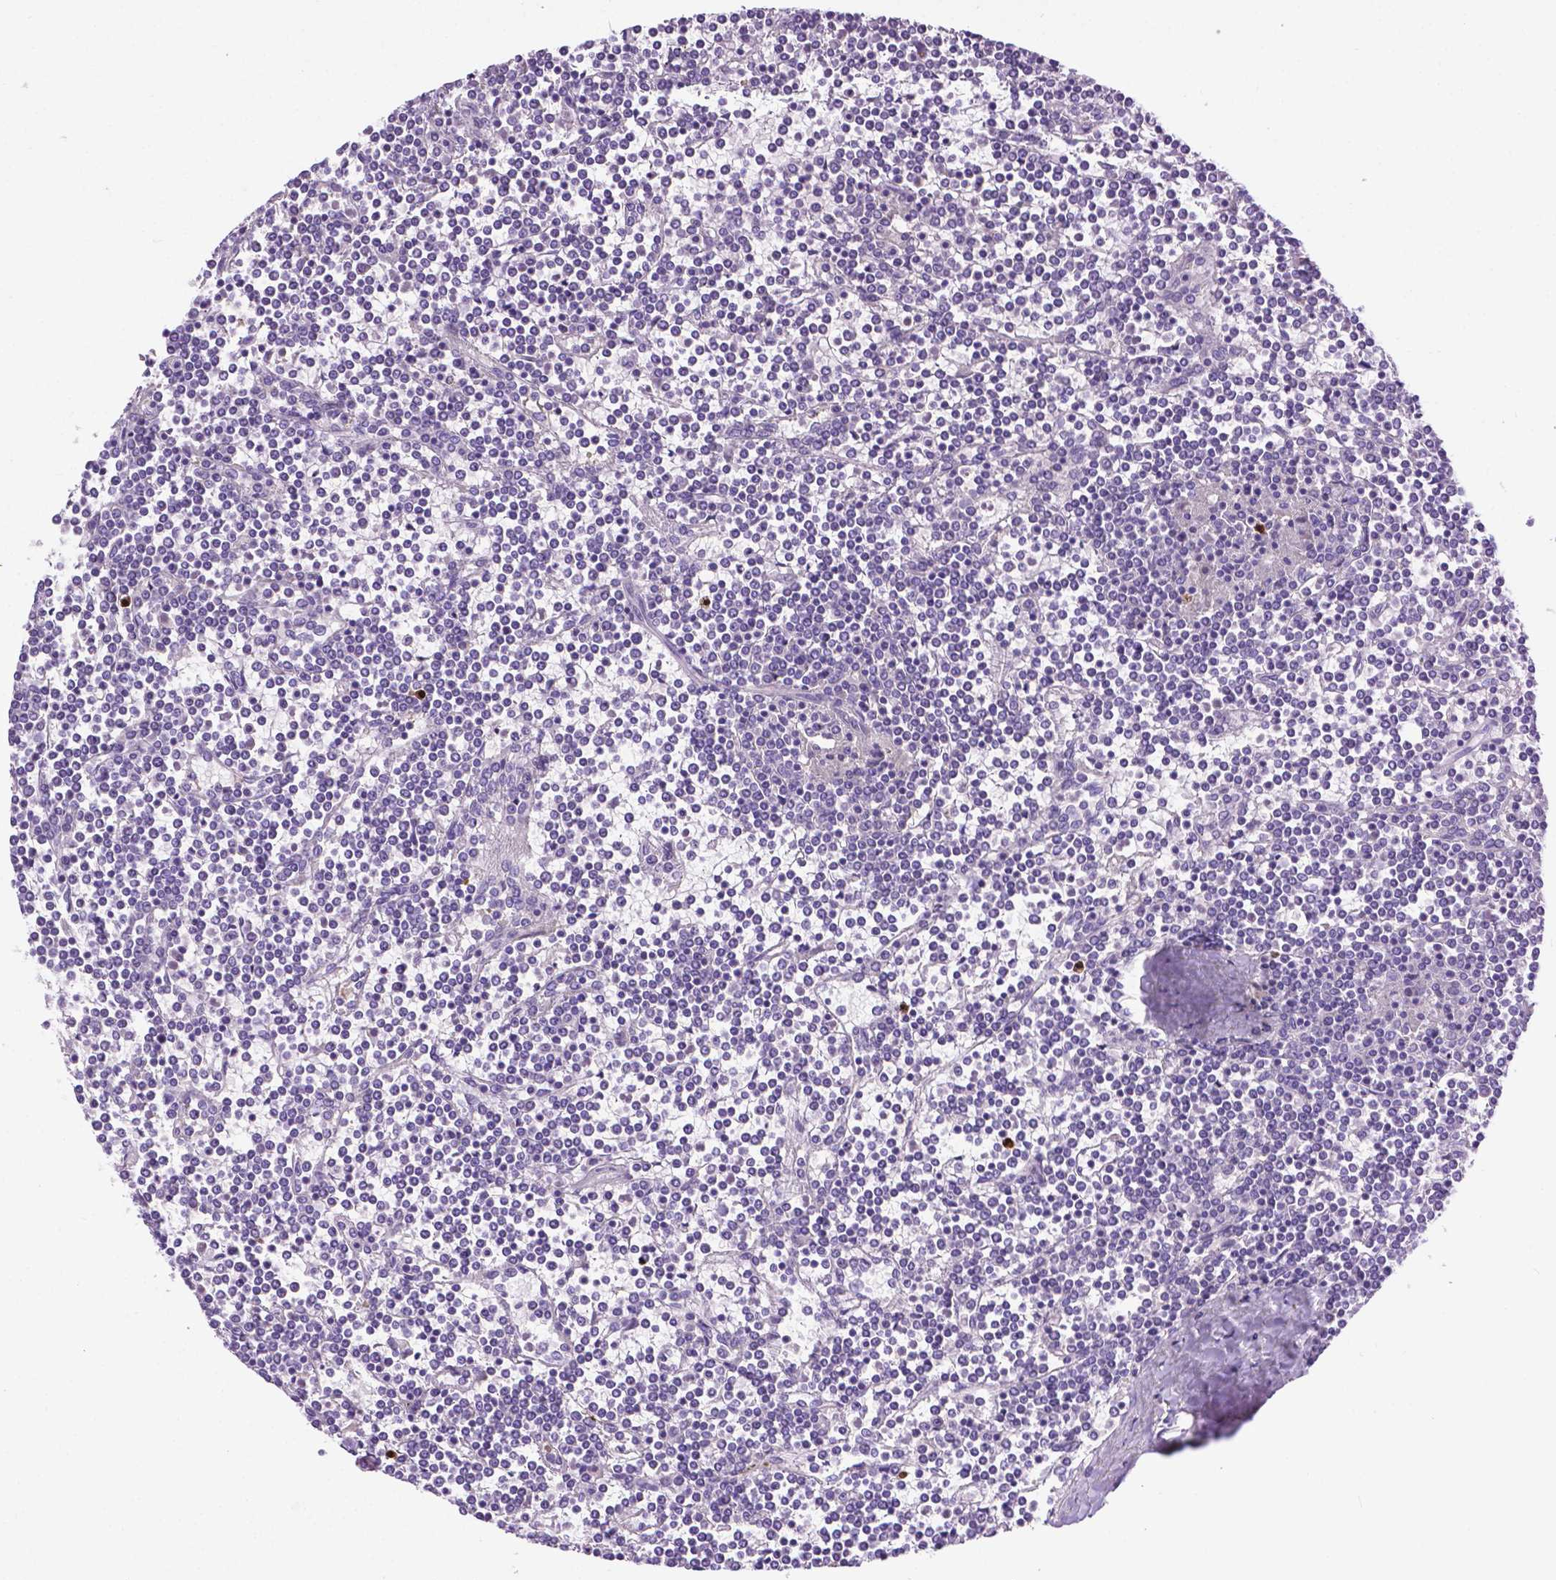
{"staining": {"intensity": "negative", "quantity": "none", "location": "none"}, "tissue": "lymphoma", "cell_type": "Tumor cells", "image_type": "cancer", "snomed": [{"axis": "morphology", "description": "Malignant lymphoma, non-Hodgkin's type, Low grade"}, {"axis": "topography", "description": "Spleen"}], "caption": "Immunohistochemistry of lymphoma exhibits no positivity in tumor cells.", "gene": "MMP27", "patient": {"sex": "female", "age": 19}}